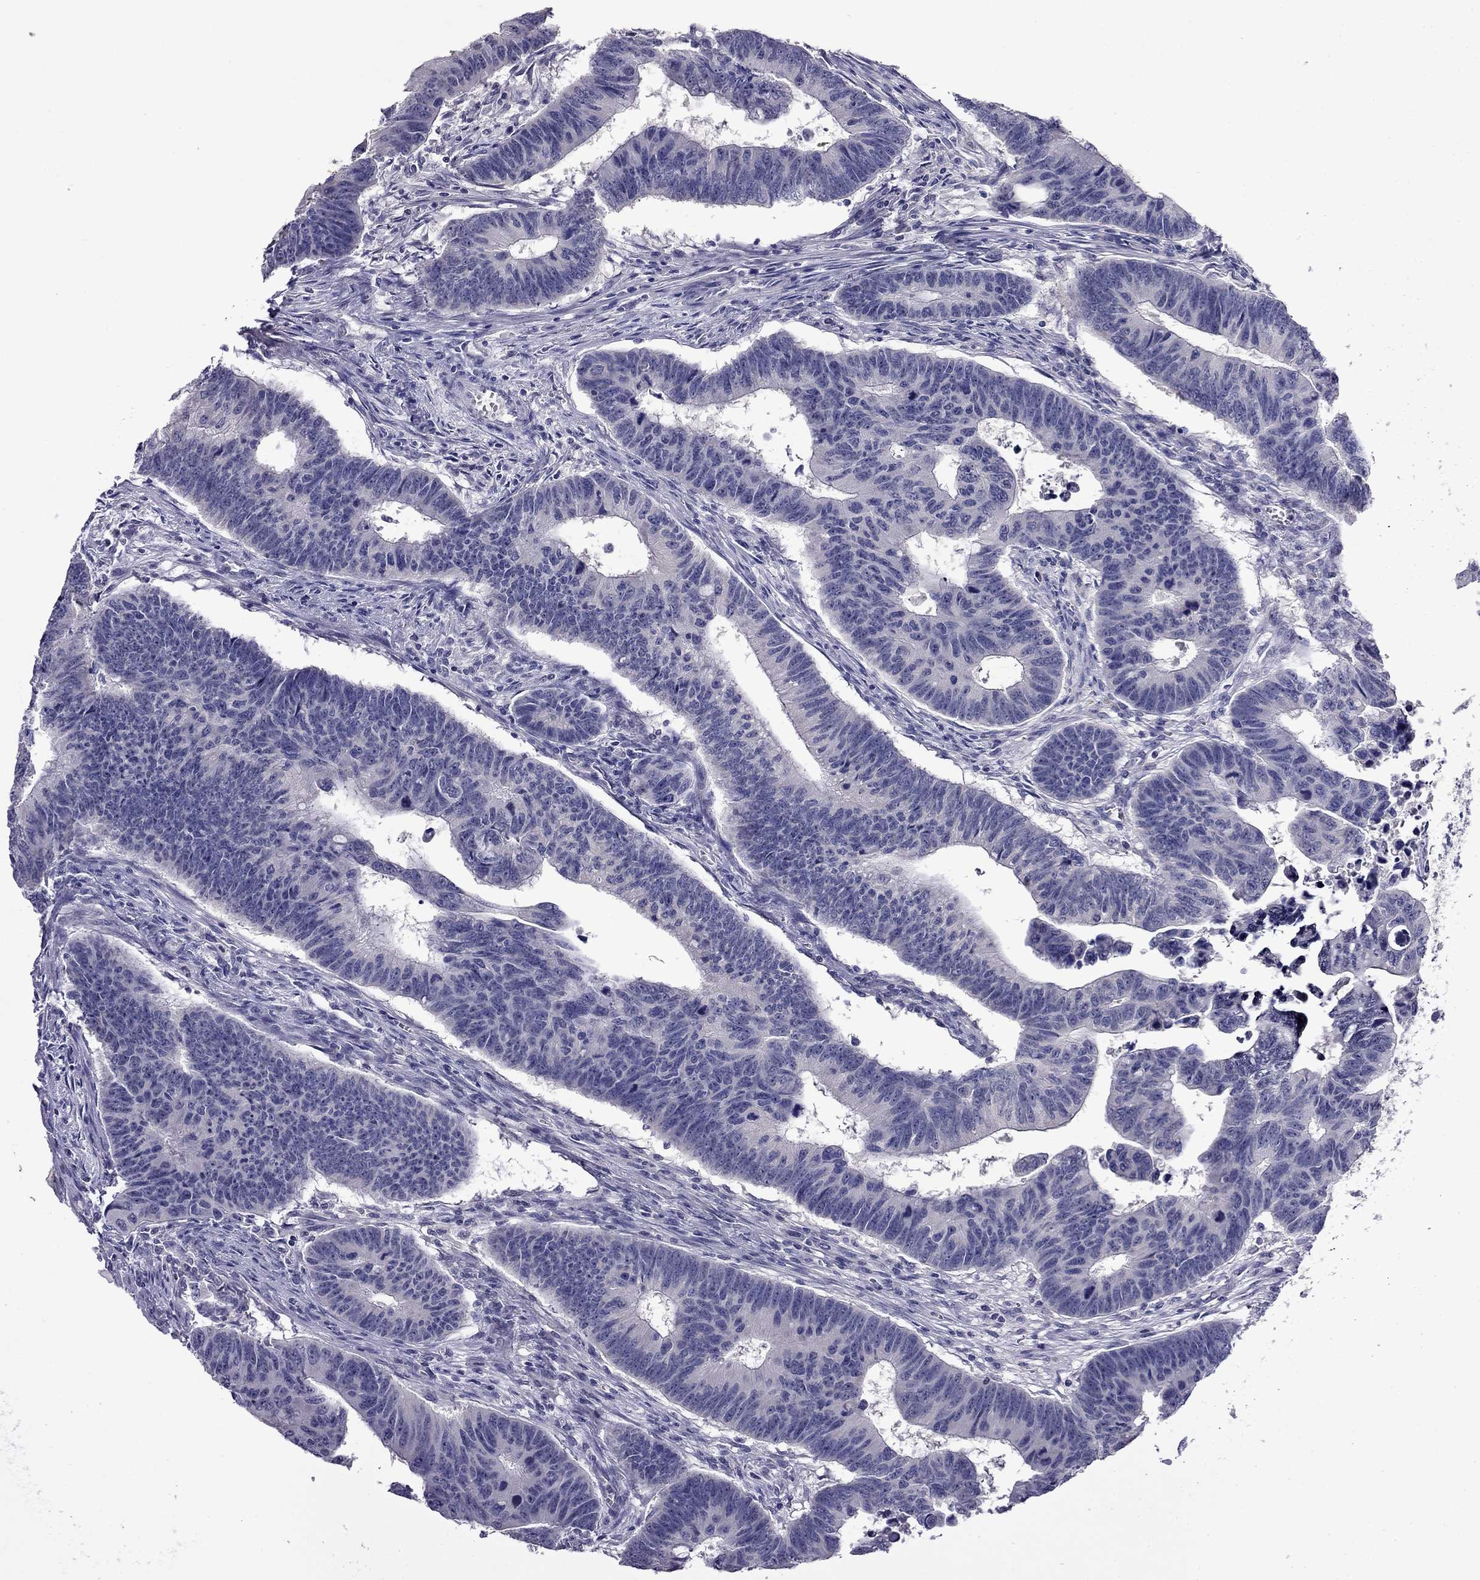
{"staining": {"intensity": "negative", "quantity": "none", "location": "none"}, "tissue": "colorectal cancer", "cell_type": "Tumor cells", "image_type": "cancer", "snomed": [{"axis": "morphology", "description": "Adenocarcinoma, NOS"}, {"axis": "topography", "description": "Appendix"}, {"axis": "topography", "description": "Colon"}, {"axis": "topography", "description": "Cecum"}, {"axis": "topography", "description": "Colon asc"}], "caption": "The immunohistochemistry (IHC) micrograph has no significant expression in tumor cells of colorectal cancer (adenocarcinoma) tissue. The staining is performed using DAB brown chromogen with nuclei counter-stained in using hematoxylin.", "gene": "STAR", "patient": {"sex": "female", "age": 85}}